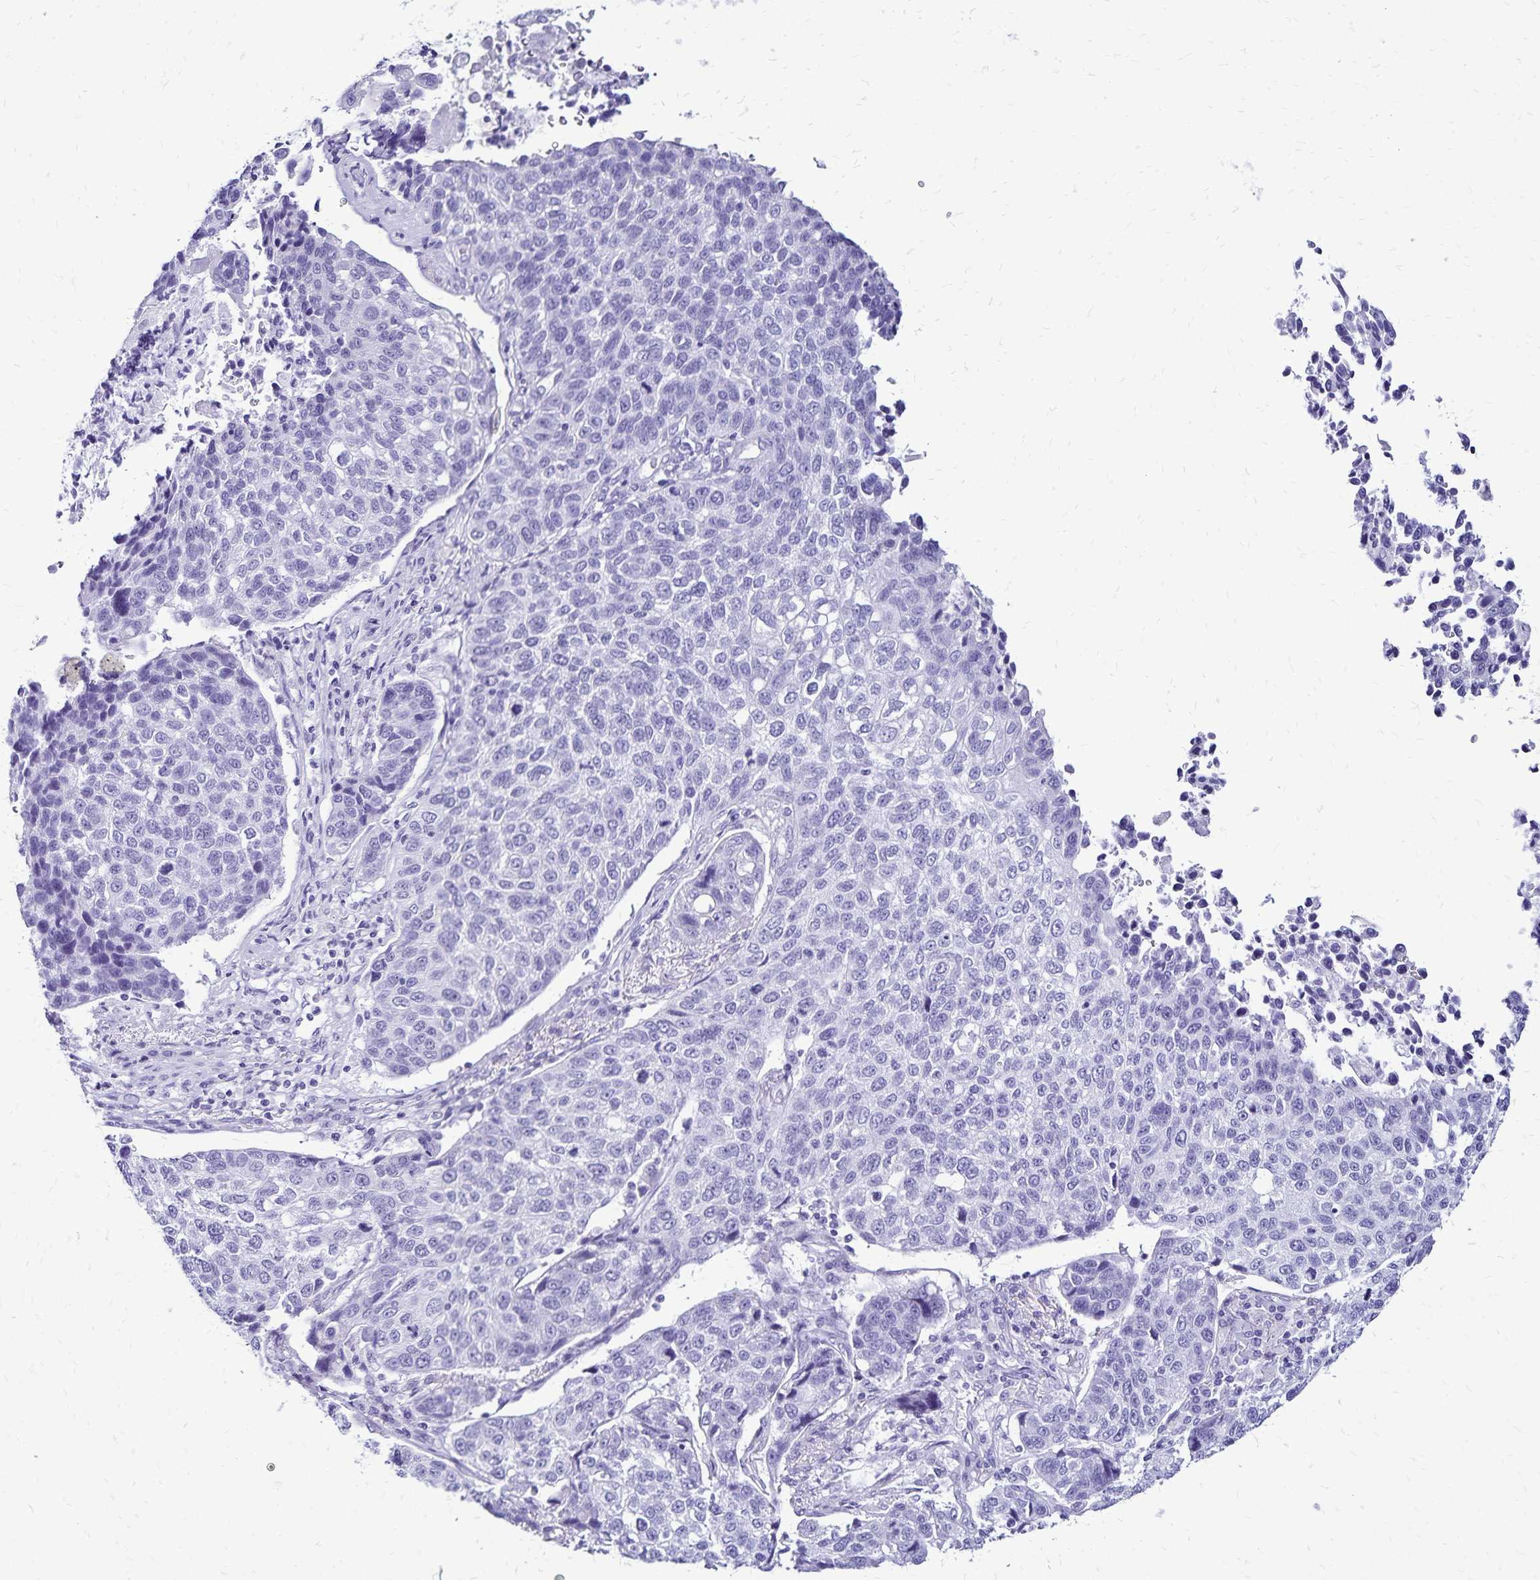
{"staining": {"intensity": "negative", "quantity": "none", "location": "none"}, "tissue": "lung cancer", "cell_type": "Tumor cells", "image_type": "cancer", "snomed": [{"axis": "morphology", "description": "Squamous cell carcinoma, NOS"}, {"axis": "topography", "description": "Lymph node"}, {"axis": "topography", "description": "Lung"}], "caption": "This is an IHC image of human lung squamous cell carcinoma. There is no expression in tumor cells.", "gene": "LIN28B", "patient": {"sex": "male", "age": 61}}